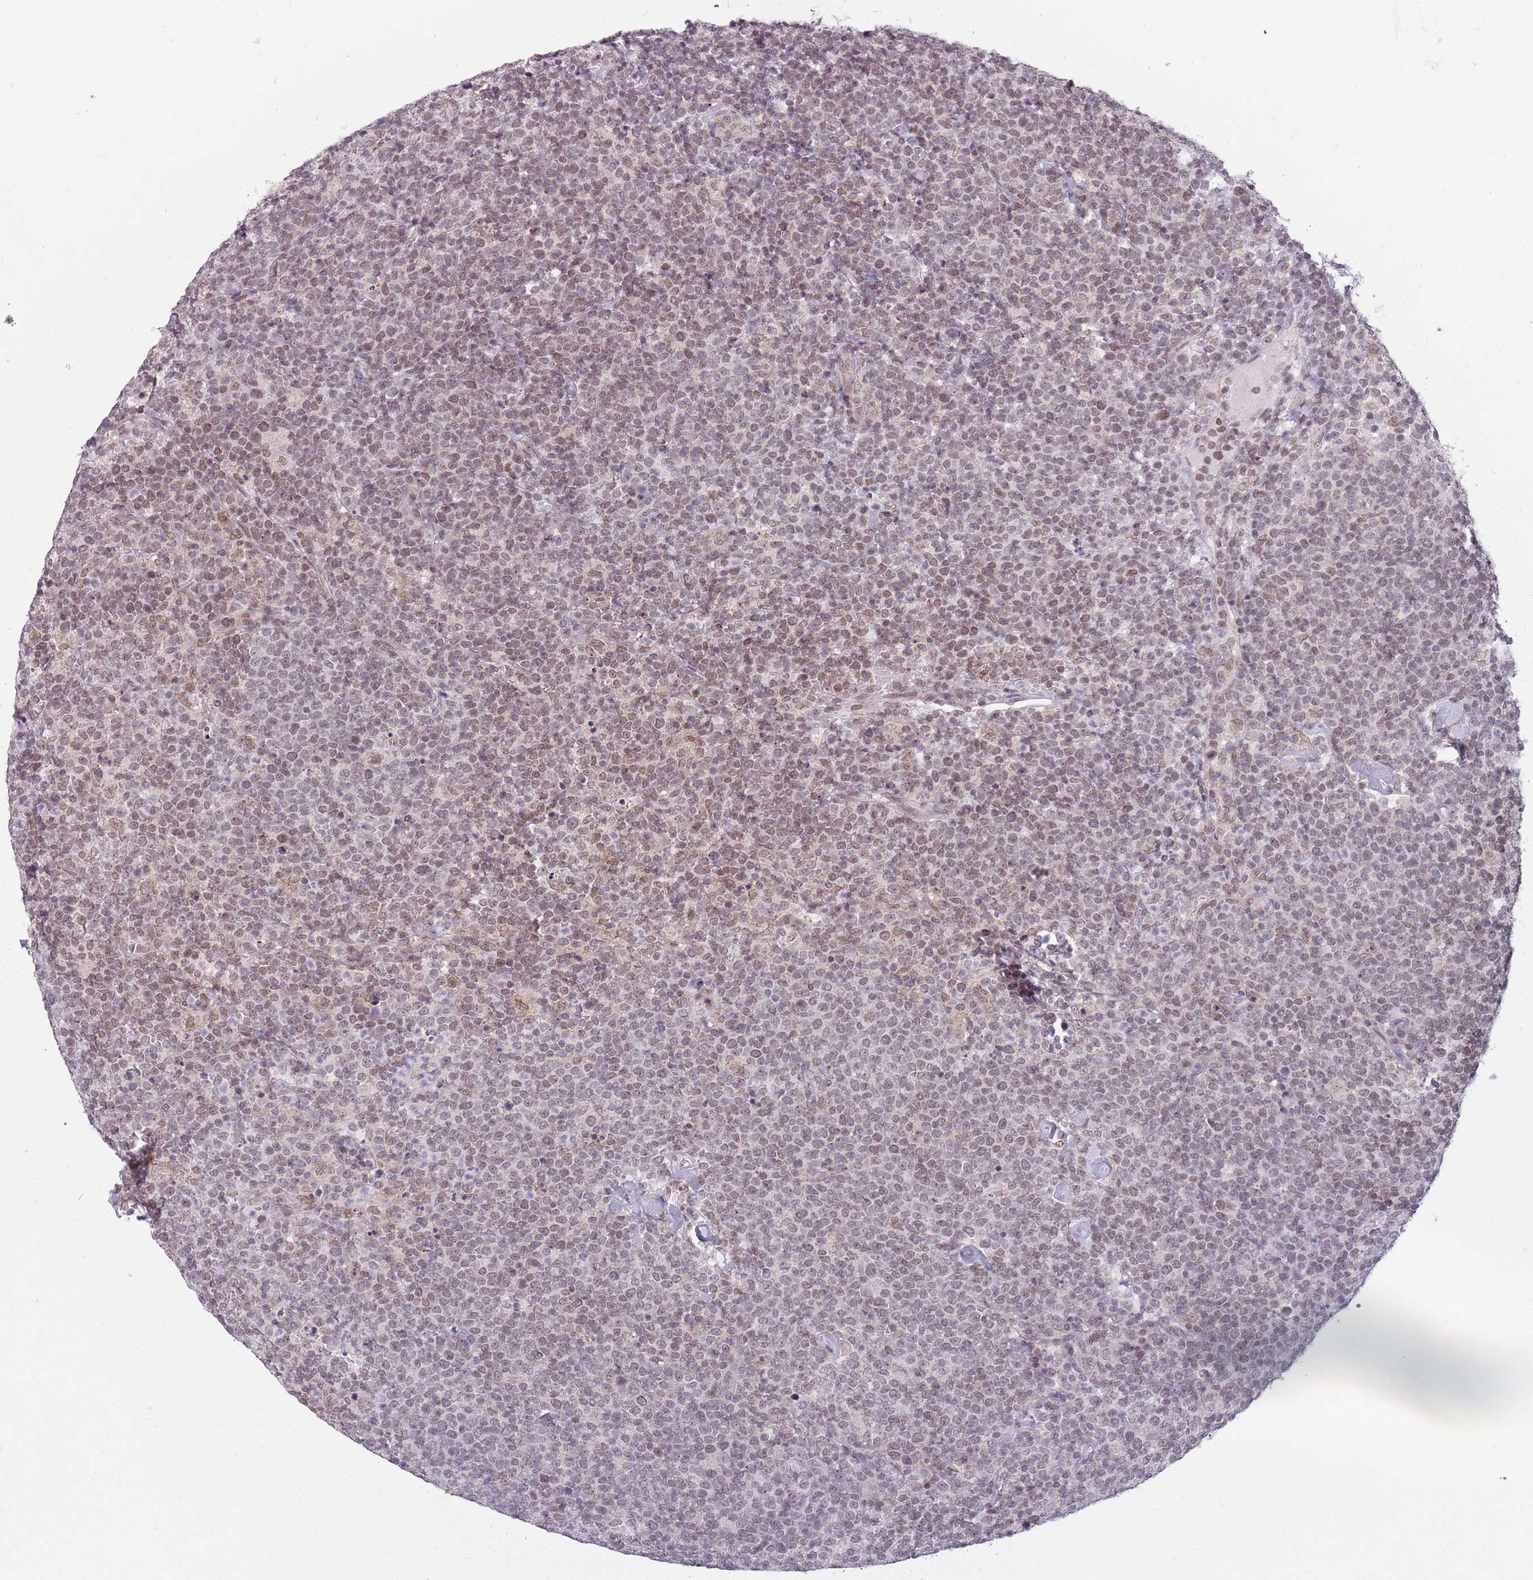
{"staining": {"intensity": "moderate", "quantity": "25%-75%", "location": "nuclear"}, "tissue": "lymphoma", "cell_type": "Tumor cells", "image_type": "cancer", "snomed": [{"axis": "morphology", "description": "Malignant lymphoma, non-Hodgkin's type, High grade"}, {"axis": "topography", "description": "Lymph node"}], "caption": "Protein analysis of malignant lymphoma, non-Hodgkin's type (high-grade) tissue demonstrates moderate nuclear positivity in about 25%-75% of tumor cells. (IHC, brightfield microscopy, high magnification).", "gene": "ZNF574", "patient": {"sex": "male", "age": 61}}